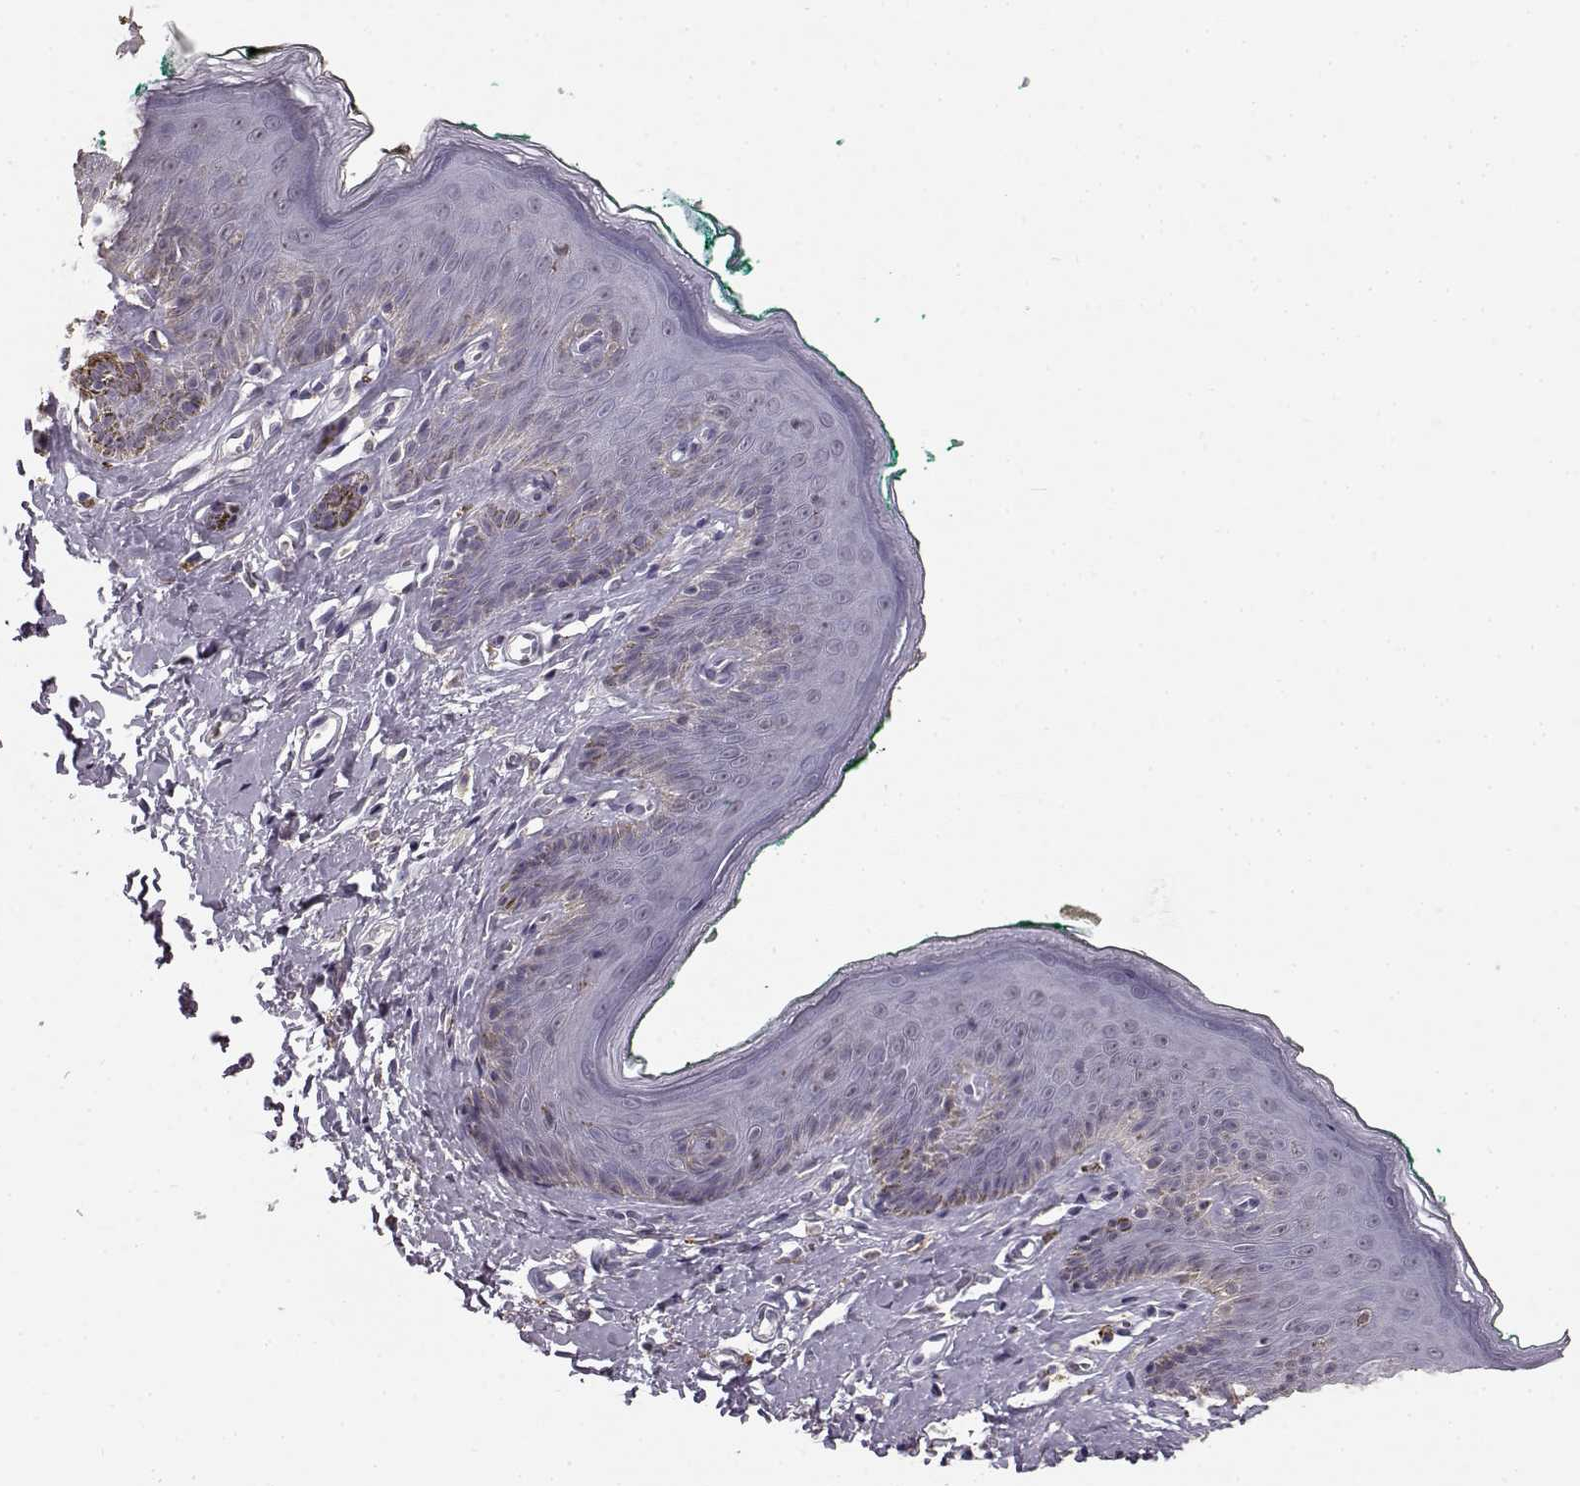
{"staining": {"intensity": "negative", "quantity": "none", "location": "none"}, "tissue": "skin", "cell_type": "Epidermal cells", "image_type": "normal", "snomed": [{"axis": "morphology", "description": "Normal tissue, NOS"}, {"axis": "topography", "description": "Vulva"}], "caption": "Epidermal cells are negative for brown protein staining in benign skin. Brightfield microscopy of immunohistochemistry stained with DAB (brown) and hematoxylin (blue), captured at high magnification.", "gene": "GABRG3", "patient": {"sex": "female", "age": 66}}